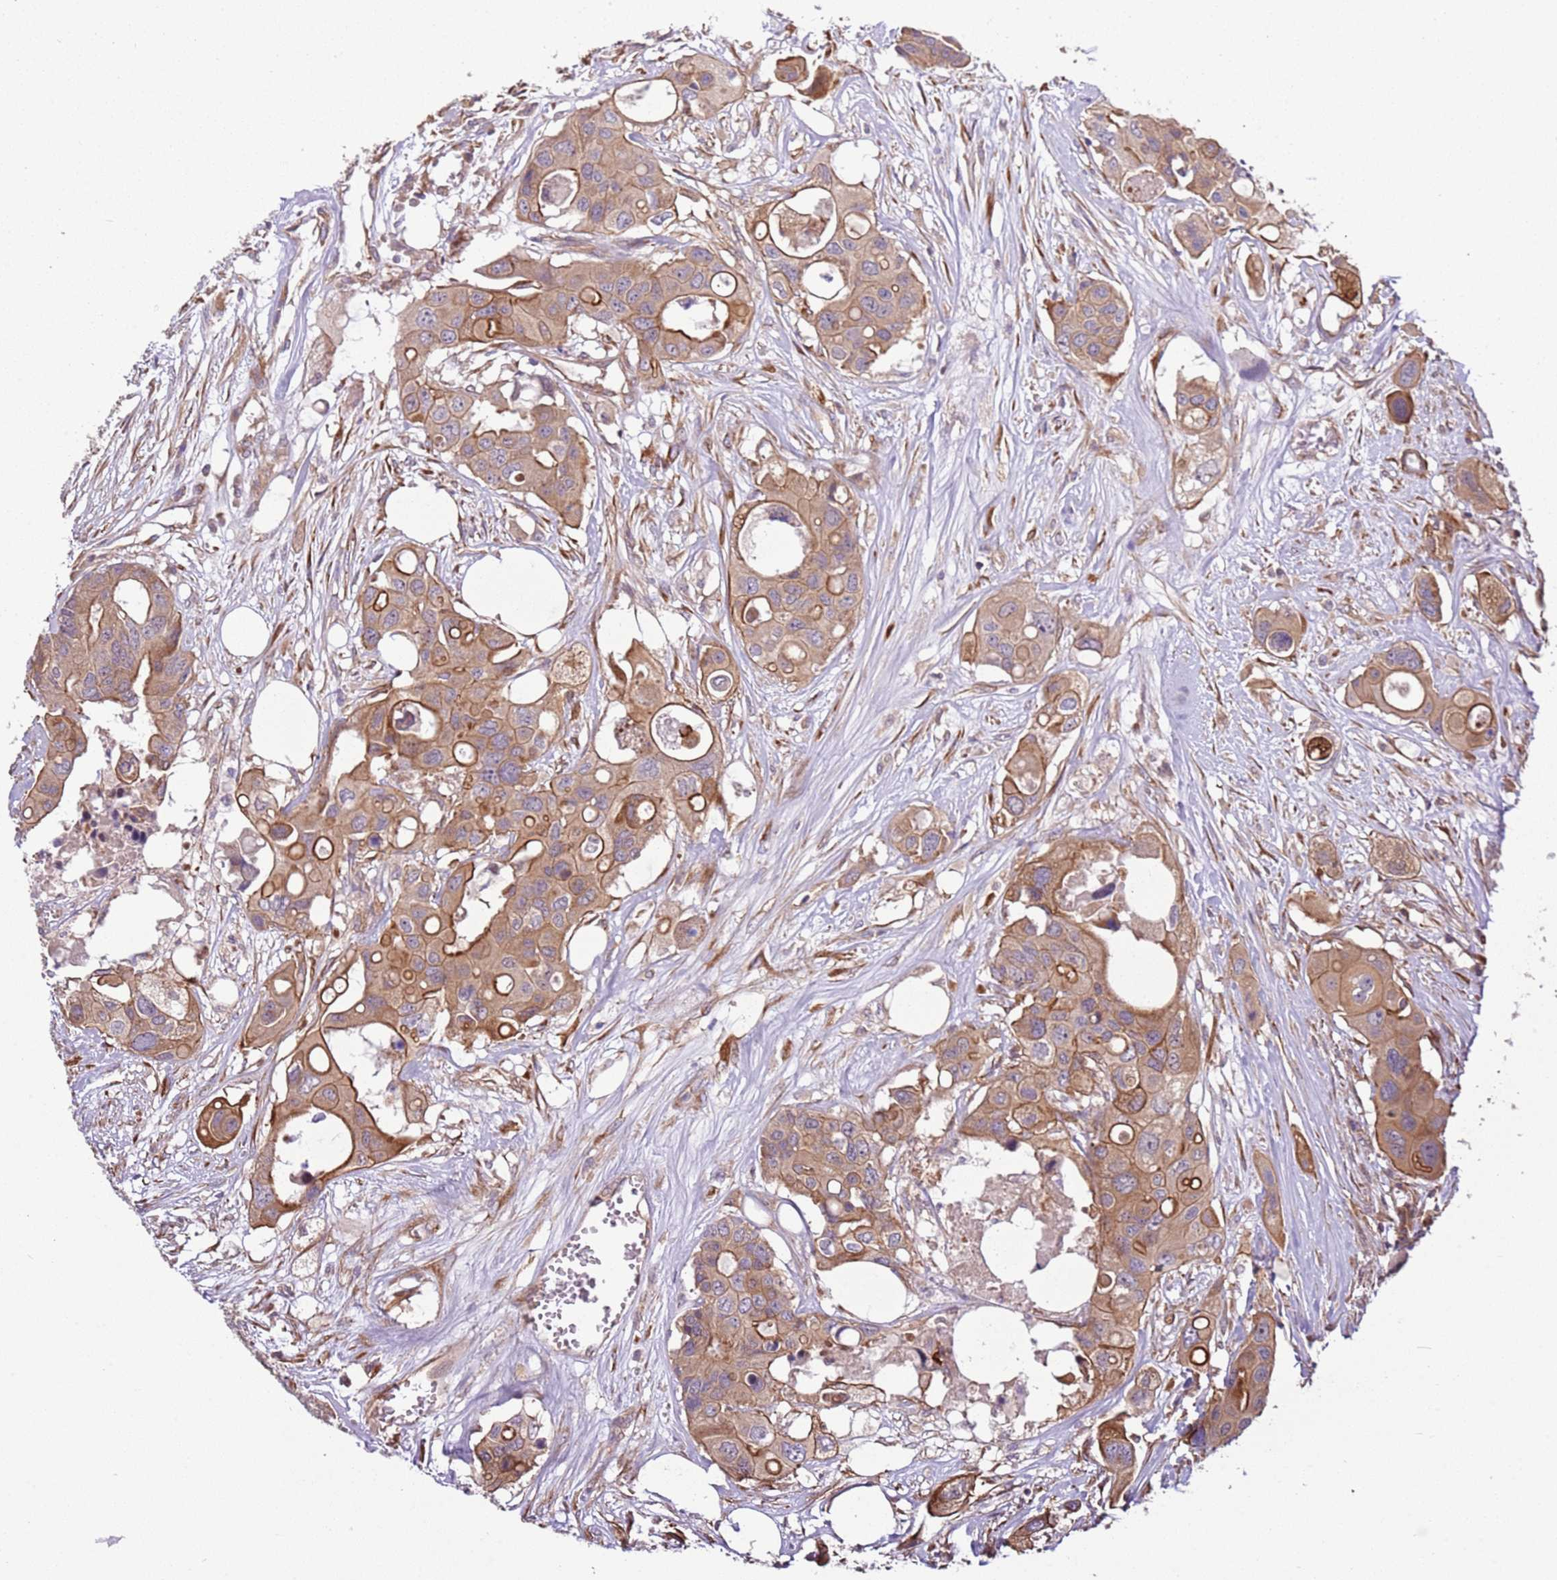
{"staining": {"intensity": "moderate", "quantity": ">75%", "location": "cytoplasmic/membranous"}, "tissue": "colorectal cancer", "cell_type": "Tumor cells", "image_type": "cancer", "snomed": [{"axis": "morphology", "description": "Adenocarcinoma, NOS"}, {"axis": "topography", "description": "Colon"}], "caption": "This is a micrograph of immunohistochemistry staining of colorectal adenocarcinoma, which shows moderate positivity in the cytoplasmic/membranous of tumor cells.", "gene": "GNL1", "patient": {"sex": "male", "age": 77}}